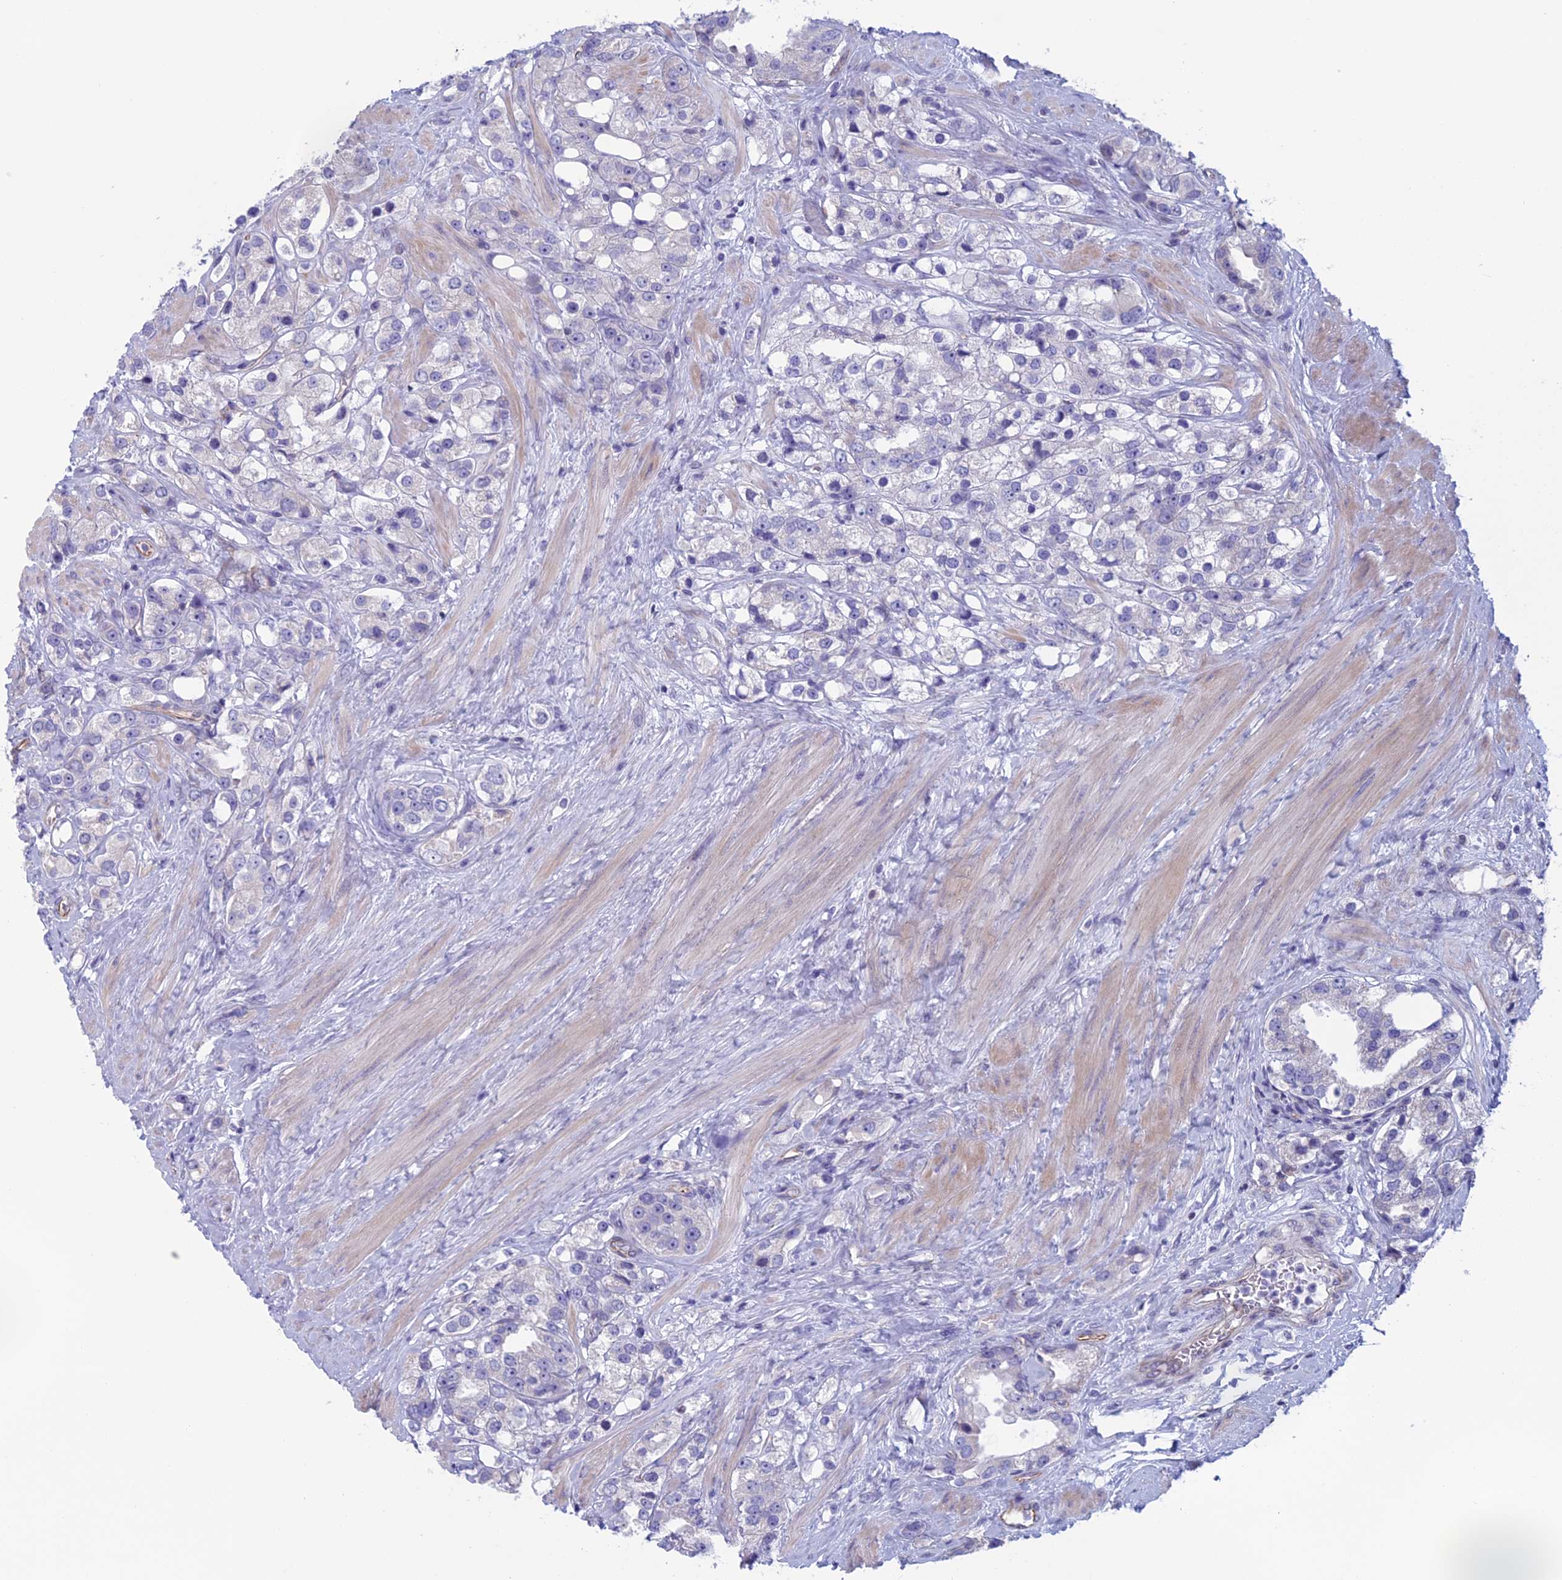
{"staining": {"intensity": "negative", "quantity": "none", "location": "none"}, "tissue": "prostate cancer", "cell_type": "Tumor cells", "image_type": "cancer", "snomed": [{"axis": "morphology", "description": "Adenocarcinoma, NOS"}, {"axis": "topography", "description": "Prostate"}], "caption": "Immunohistochemical staining of human prostate cancer displays no significant expression in tumor cells.", "gene": "BCL2L10", "patient": {"sex": "male", "age": 79}}